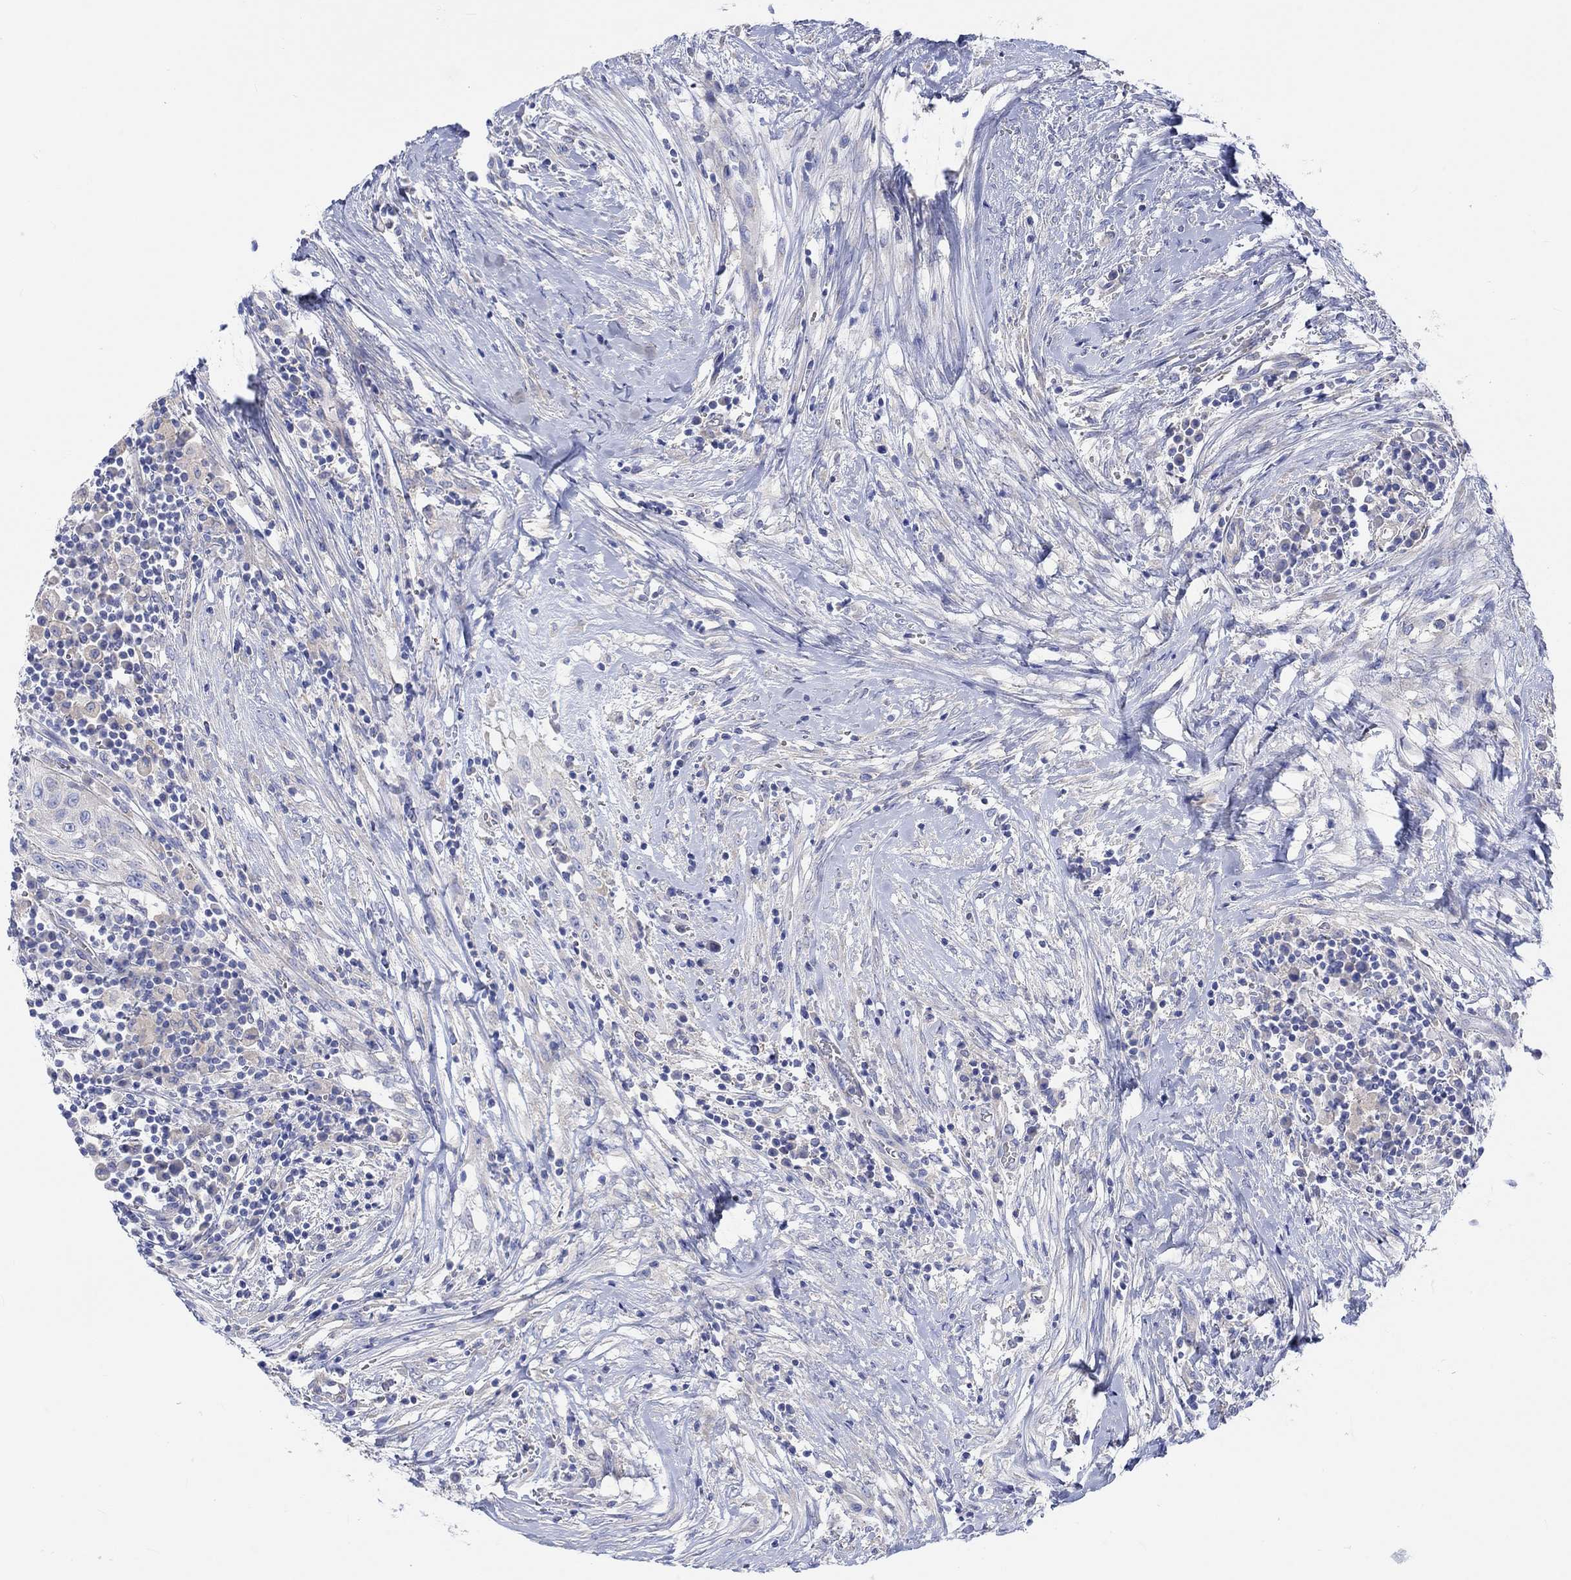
{"staining": {"intensity": "negative", "quantity": "none", "location": "none"}, "tissue": "head and neck cancer", "cell_type": "Tumor cells", "image_type": "cancer", "snomed": [{"axis": "morphology", "description": "Squamous cell carcinoma, NOS"}, {"axis": "topography", "description": "Oral tissue"}, {"axis": "topography", "description": "Head-Neck"}], "caption": "Head and neck squamous cell carcinoma was stained to show a protein in brown. There is no significant staining in tumor cells.", "gene": "REEP6", "patient": {"sex": "male", "age": 58}}